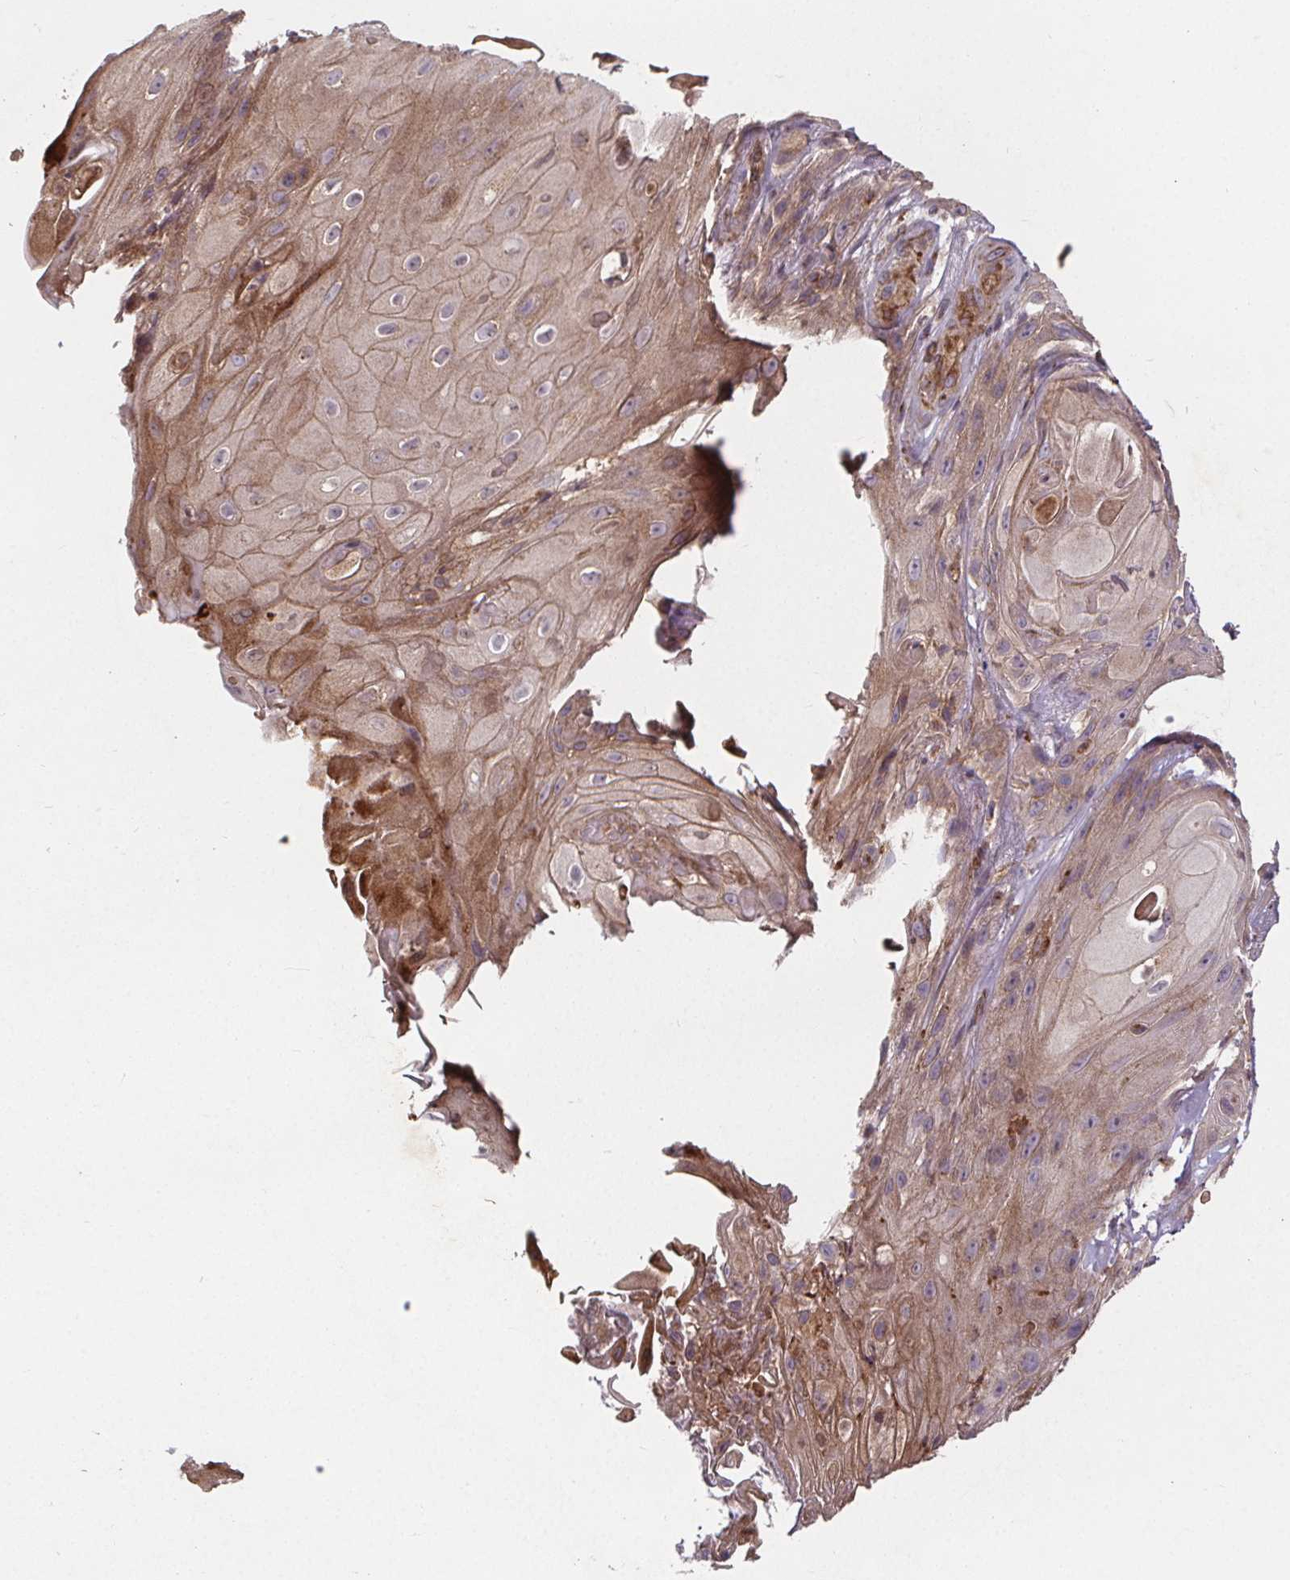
{"staining": {"intensity": "weak", "quantity": ">75%", "location": "cytoplasmic/membranous"}, "tissue": "skin cancer", "cell_type": "Tumor cells", "image_type": "cancer", "snomed": [{"axis": "morphology", "description": "Squamous cell carcinoma, NOS"}, {"axis": "topography", "description": "Skin"}], "caption": "High-power microscopy captured an immunohistochemistry (IHC) histopathology image of skin cancer, revealing weak cytoplasmic/membranous positivity in about >75% of tumor cells.", "gene": "CLINT1", "patient": {"sex": "male", "age": 62}}